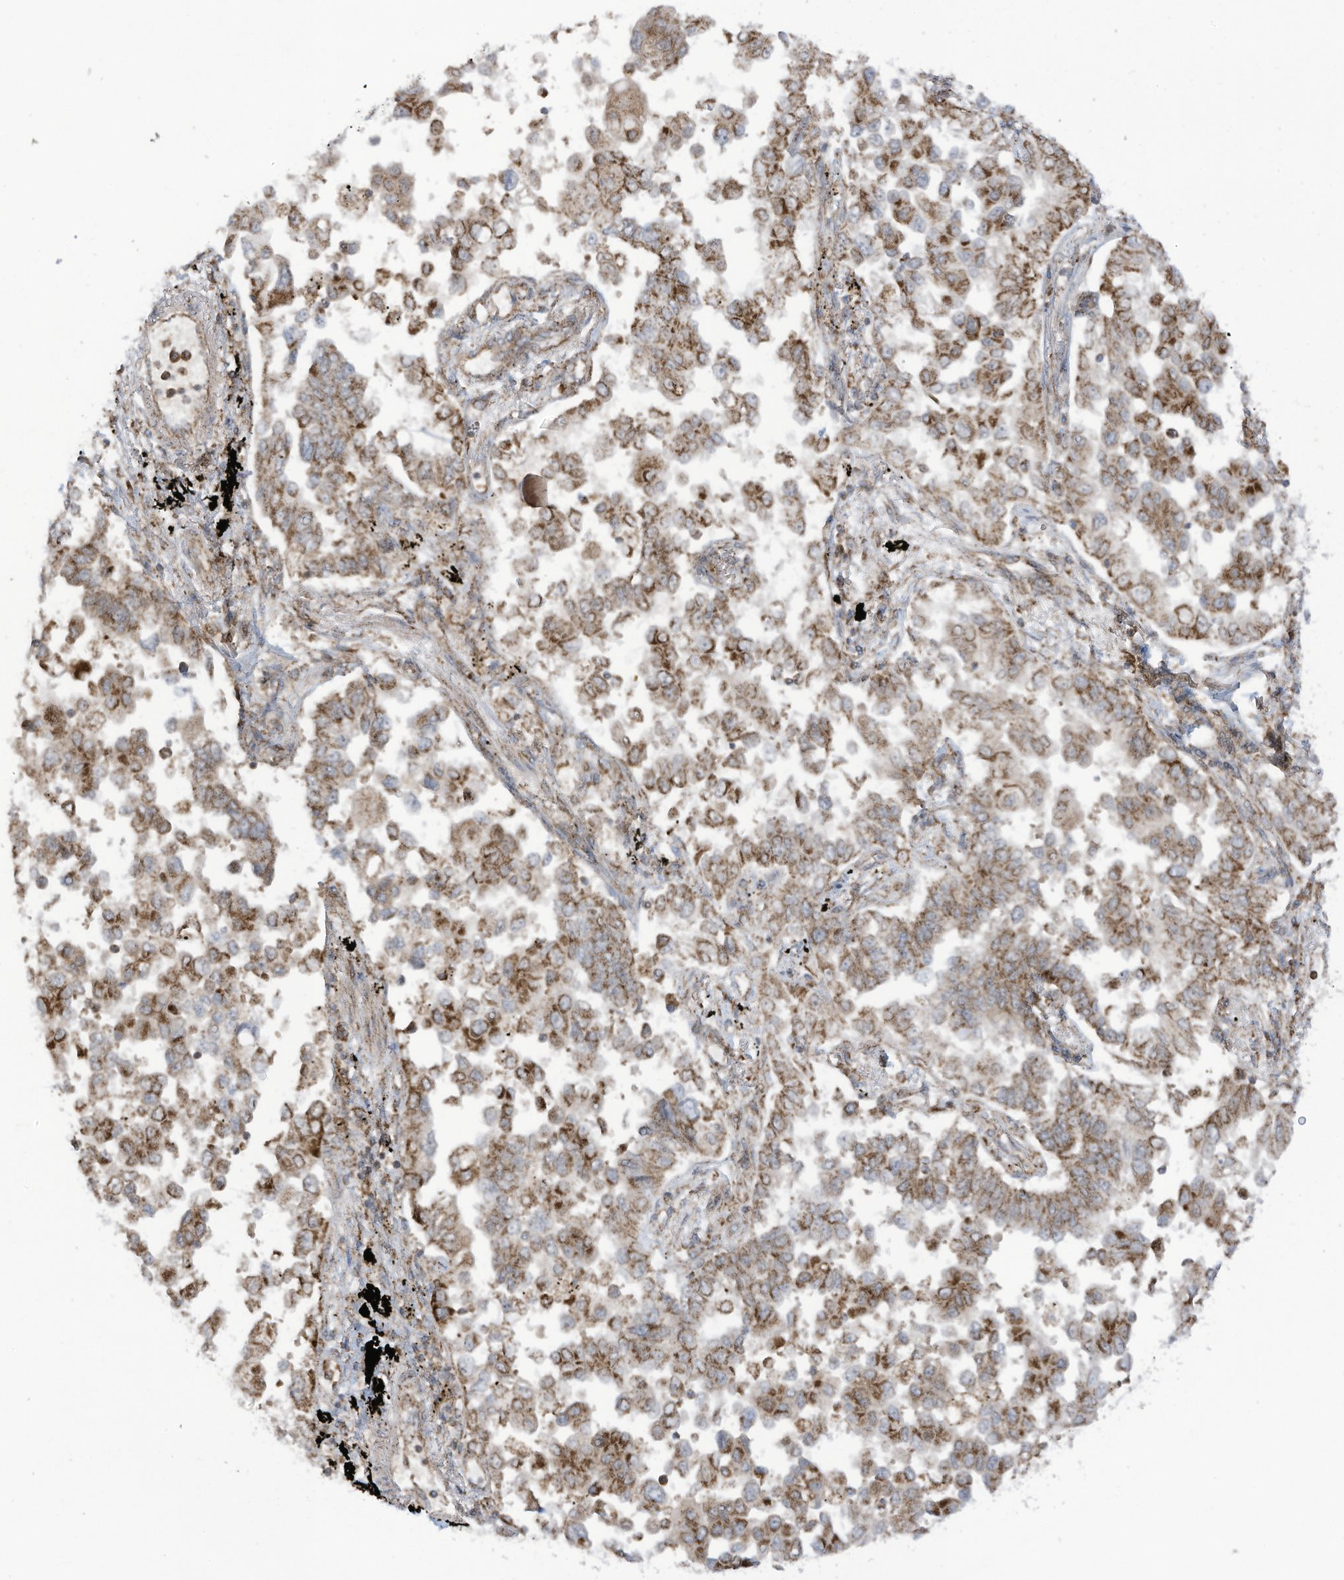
{"staining": {"intensity": "moderate", "quantity": ">75%", "location": "cytoplasmic/membranous"}, "tissue": "lung cancer", "cell_type": "Tumor cells", "image_type": "cancer", "snomed": [{"axis": "morphology", "description": "Adenocarcinoma, NOS"}, {"axis": "topography", "description": "Lung"}], "caption": "Brown immunohistochemical staining in human lung cancer (adenocarcinoma) demonstrates moderate cytoplasmic/membranous positivity in about >75% of tumor cells. The protein is stained brown, and the nuclei are stained in blue (DAB (3,3'-diaminobenzidine) IHC with brightfield microscopy, high magnification).", "gene": "REPS1", "patient": {"sex": "female", "age": 67}}